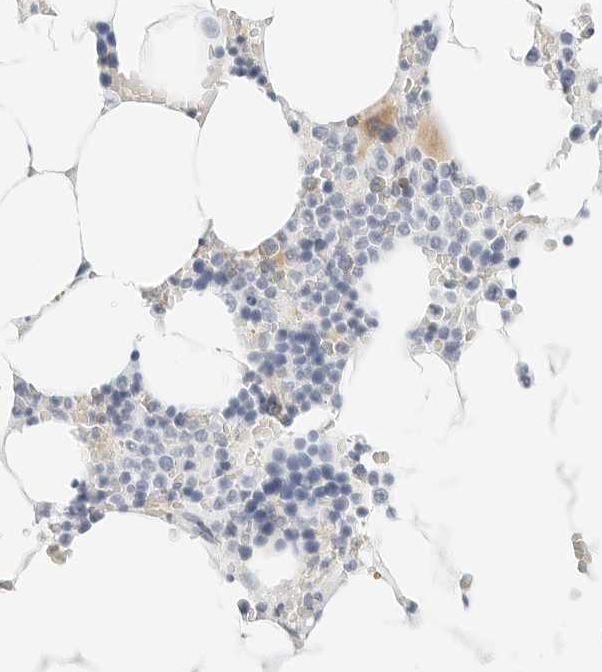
{"staining": {"intensity": "weak", "quantity": "<25%", "location": "cytoplasmic/membranous"}, "tissue": "bone marrow", "cell_type": "Hematopoietic cells", "image_type": "normal", "snomed": [{"axis": "morphology", "description": "Normal tissue, NOS"}, {"axis": "topography", "description": "Bone marrow"}], "caption": "IHC image of normal bone marrow: human bone marrow stained with DAB displays no significant protein positivity in hematopoietic cells.", "gene": "CD22", "patient": {"sex": "male", "age": 70}}